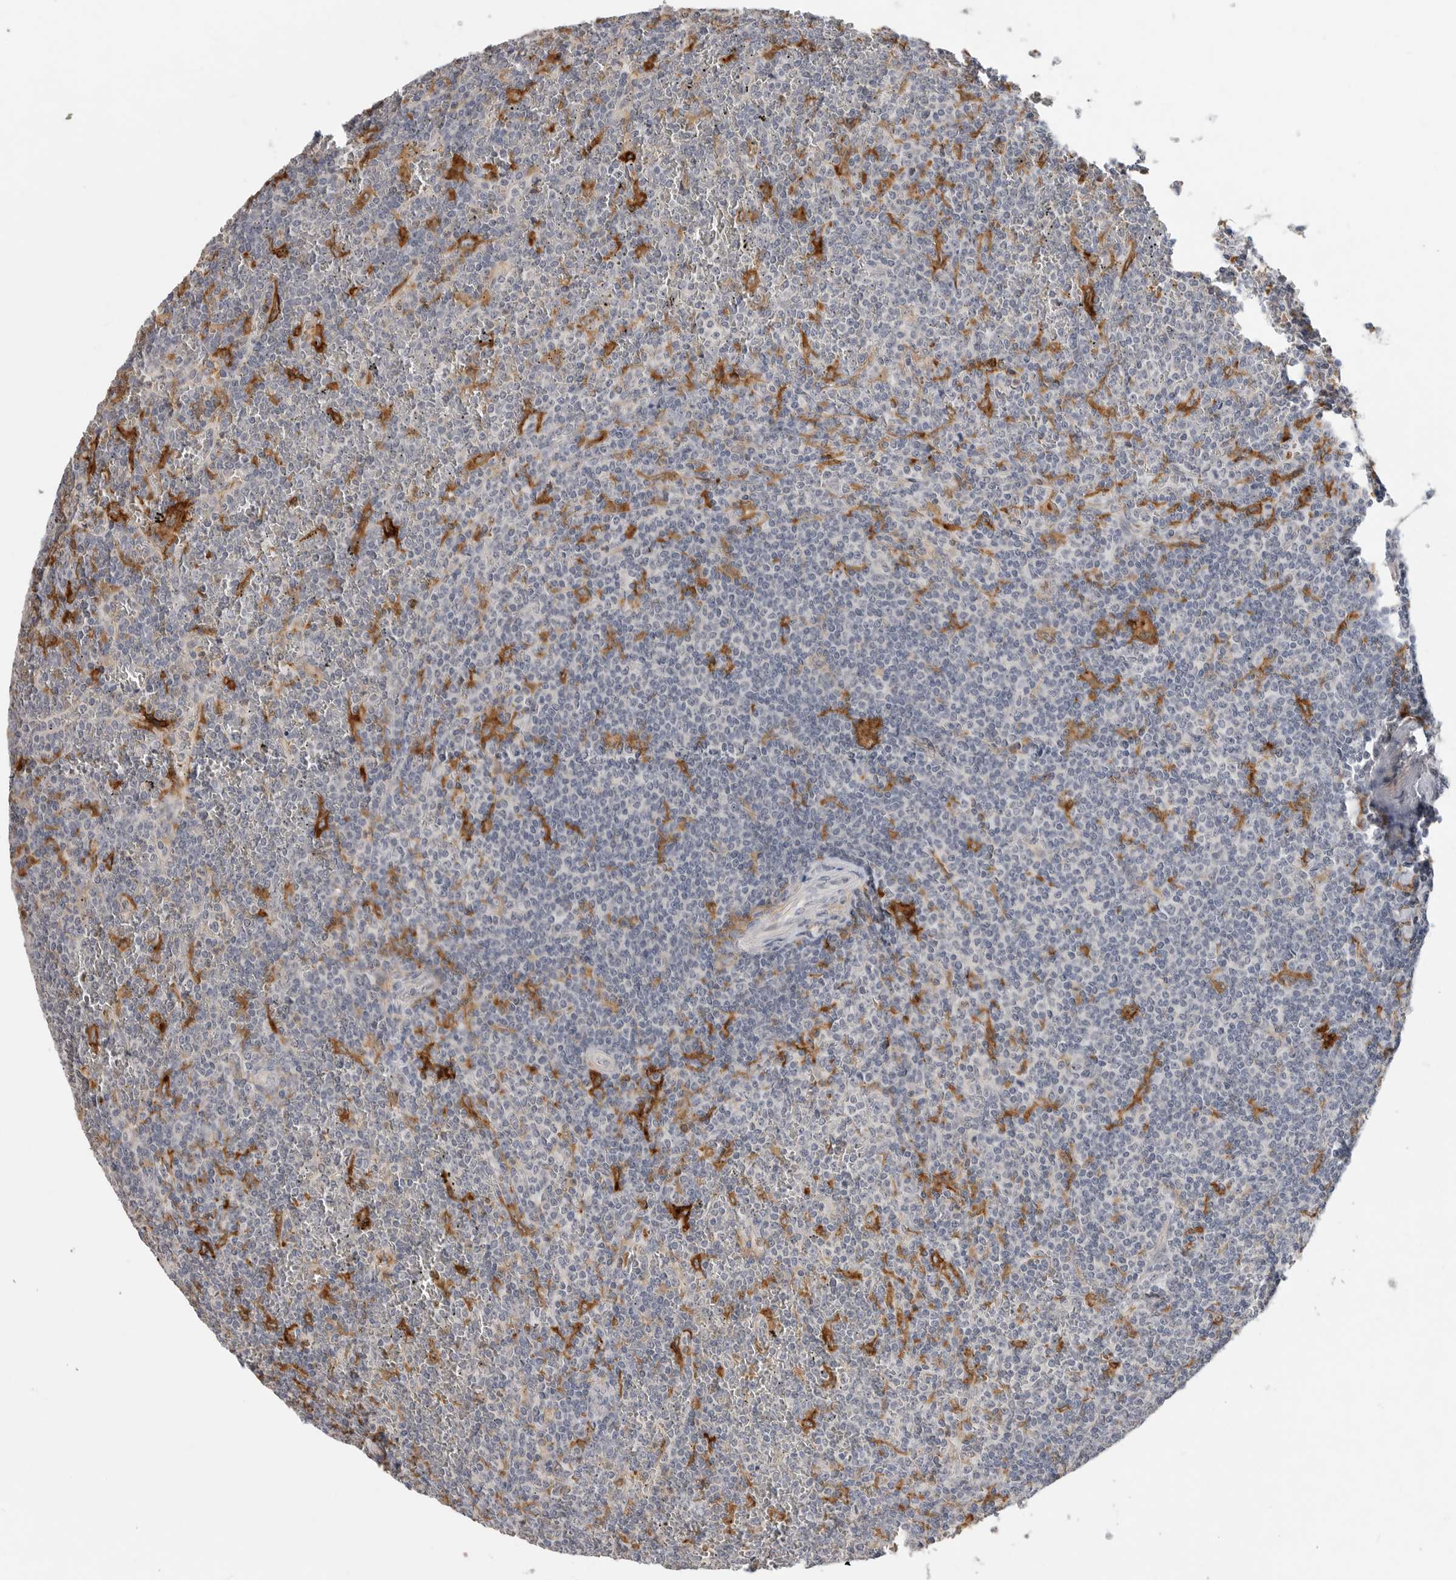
{"staining": {"intensity": "negative", "quantity": "none", "location": "none"}, "tissue": "lymphoma", "cell_type": "Tumor cells", "image_type": "cancer", "snomed": [{"axis": "morphology", "description": "Malignant lymphoma, non-Hodgkin's type, Low grade"}, {"axis": "topography", "description": "Spleen"}], "caption": "High power microscopy image of an IHC photomicrograph of lymphoma, revealing no significant expression in tumor cells.", "gene": "ITGAD", "patient": {"sex": "female", "age": 19}}